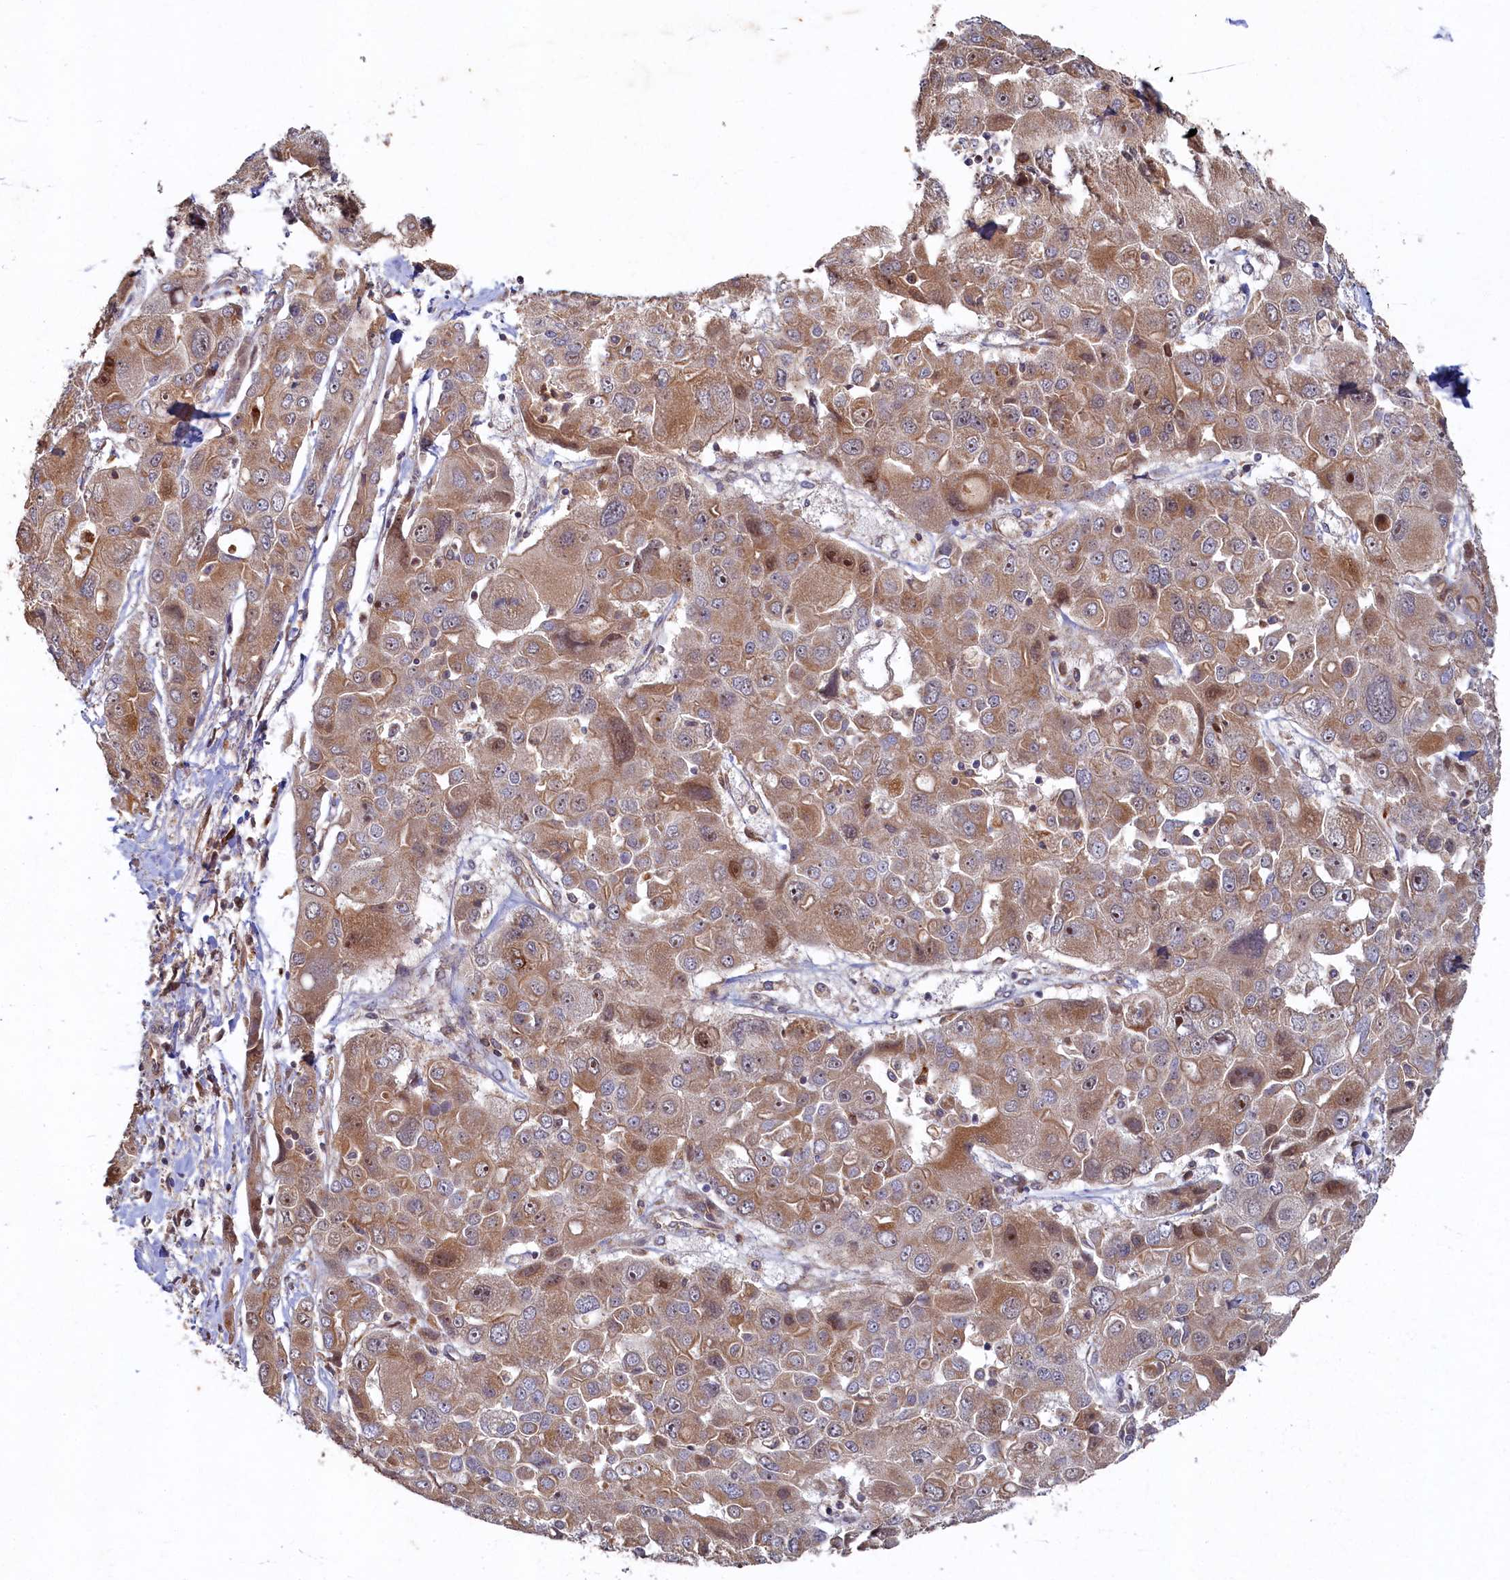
{"staining": {"intensity": "moderate", "quantity": ">75%", "location": "cytoplasmic/membranous"}, "tissue": "liver cancer", "cell_type": "Tumor cells", "image_type": "cancer", "snomed": [{"axis": "morphology", "description": "Cholangiocarcinoma"}, {"axis": "topography", "description": "Liver"}], "caption": "Immunohistochemistry (IHC) image of neoplastic tissue: human liver cancer (cholangiocarcinoma) stained using immunohistochemistry (IHC) reveals medium levels of moderate protein expression localized specifically in the cytoplasmic/membranous of tumor cells, appearing as a cytoplasmic/membranous brown color.", "gene": "CEP20", "patient": {"sex": "male", "age": 67}}